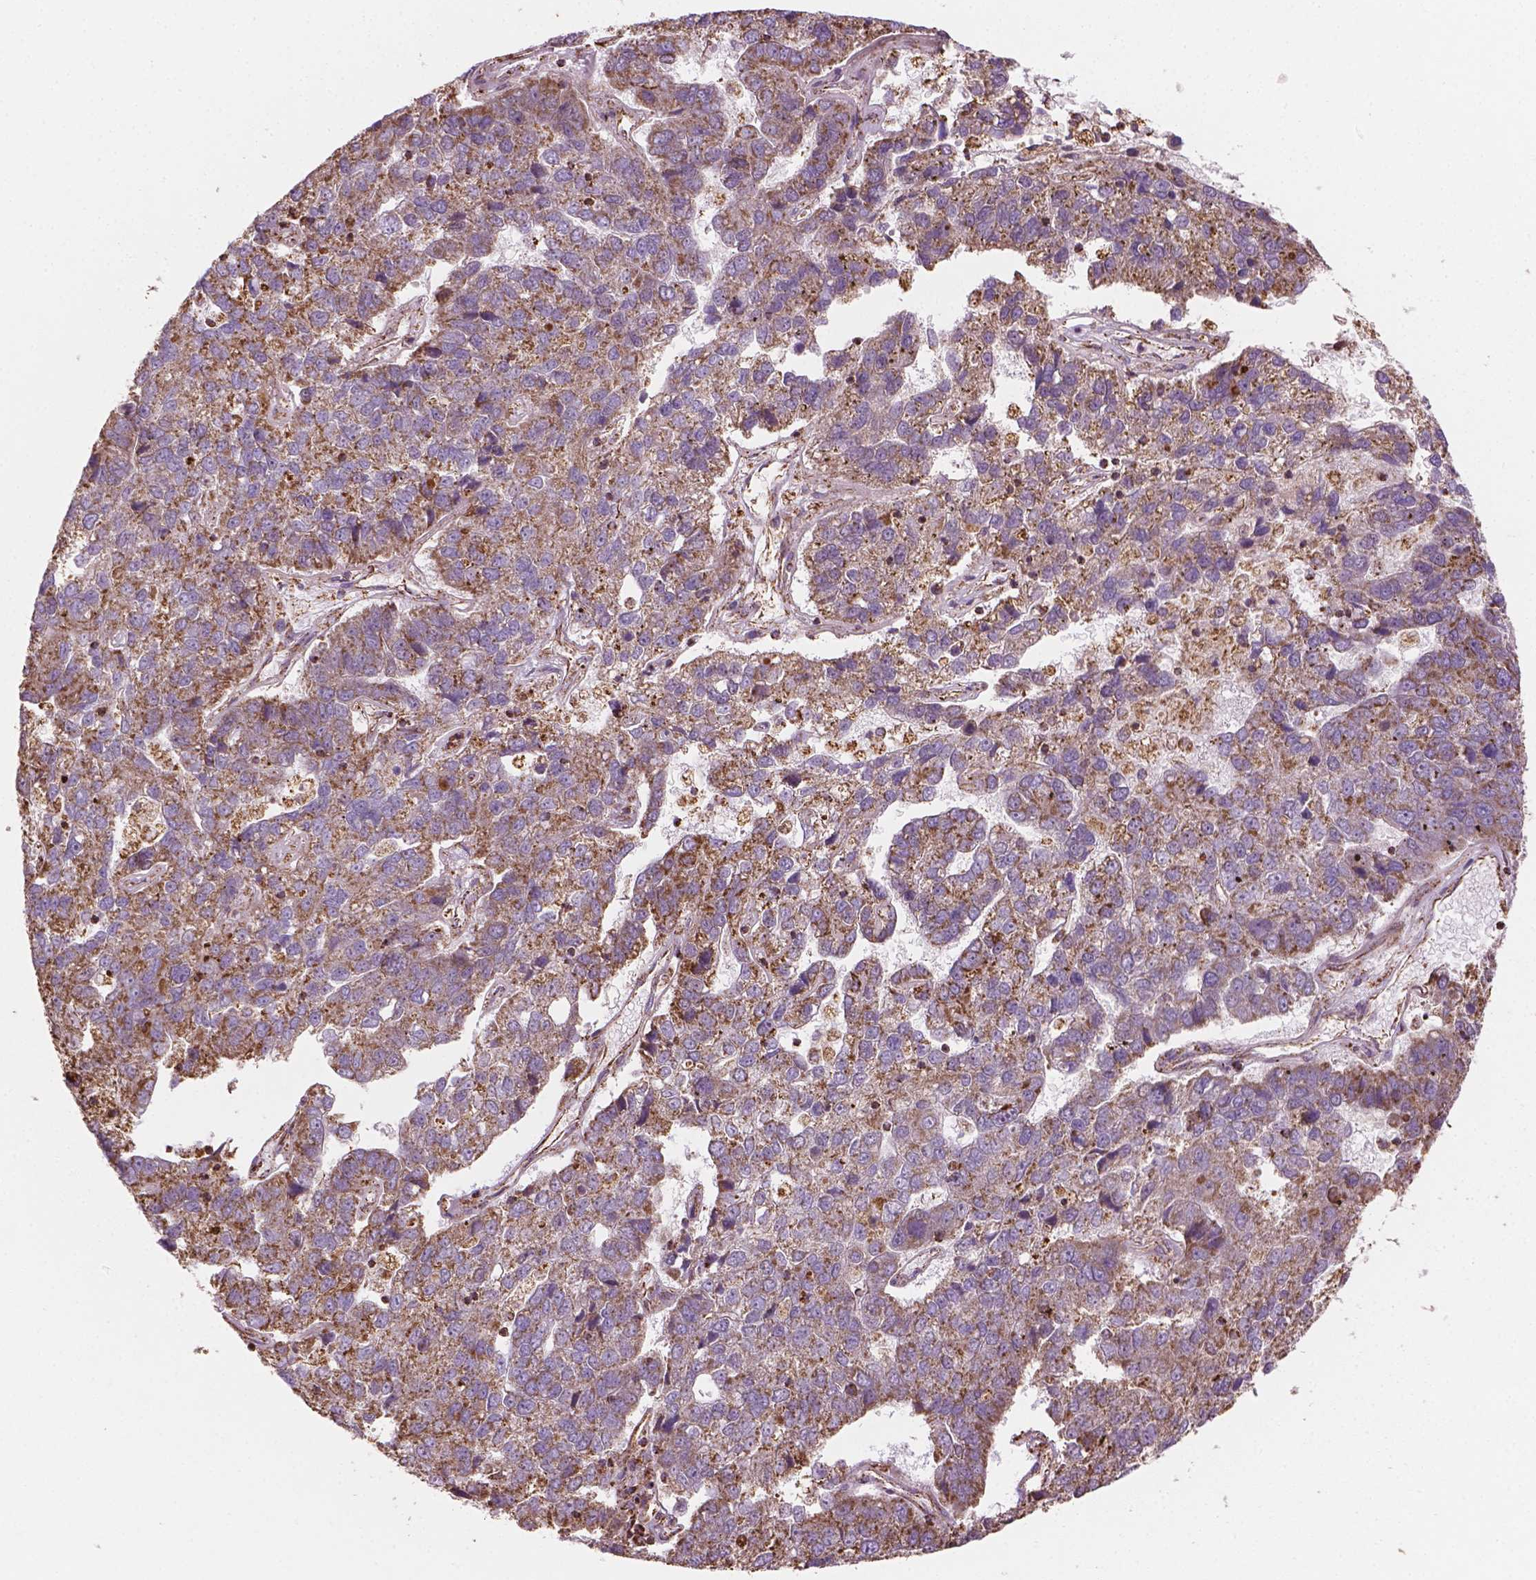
{"staining": {"intensity": "weak", "quantity": "25%-75%", "location": "cytoplasmic/membranous"}, "tissue": "pancreatic cancer", "cell_type": "Tumor cells", "image_type": "cancer", "snomed": [{"axis": "morphology", "description": "Adenocarcinoma, NOS"}, {"axis": "topography", "description": "Pancreas"}], "caption": "Immunohistochemistry photomicrograph of adenocarcinoma (pancreatic) stained for a protein (brown), which reveals low levels of weak cytoplasmic/membranous positivity in about 25%-75% of tumor cells.", "gene": "HS3ST3A1", "patient": {"sex": "female", "age": 61}}